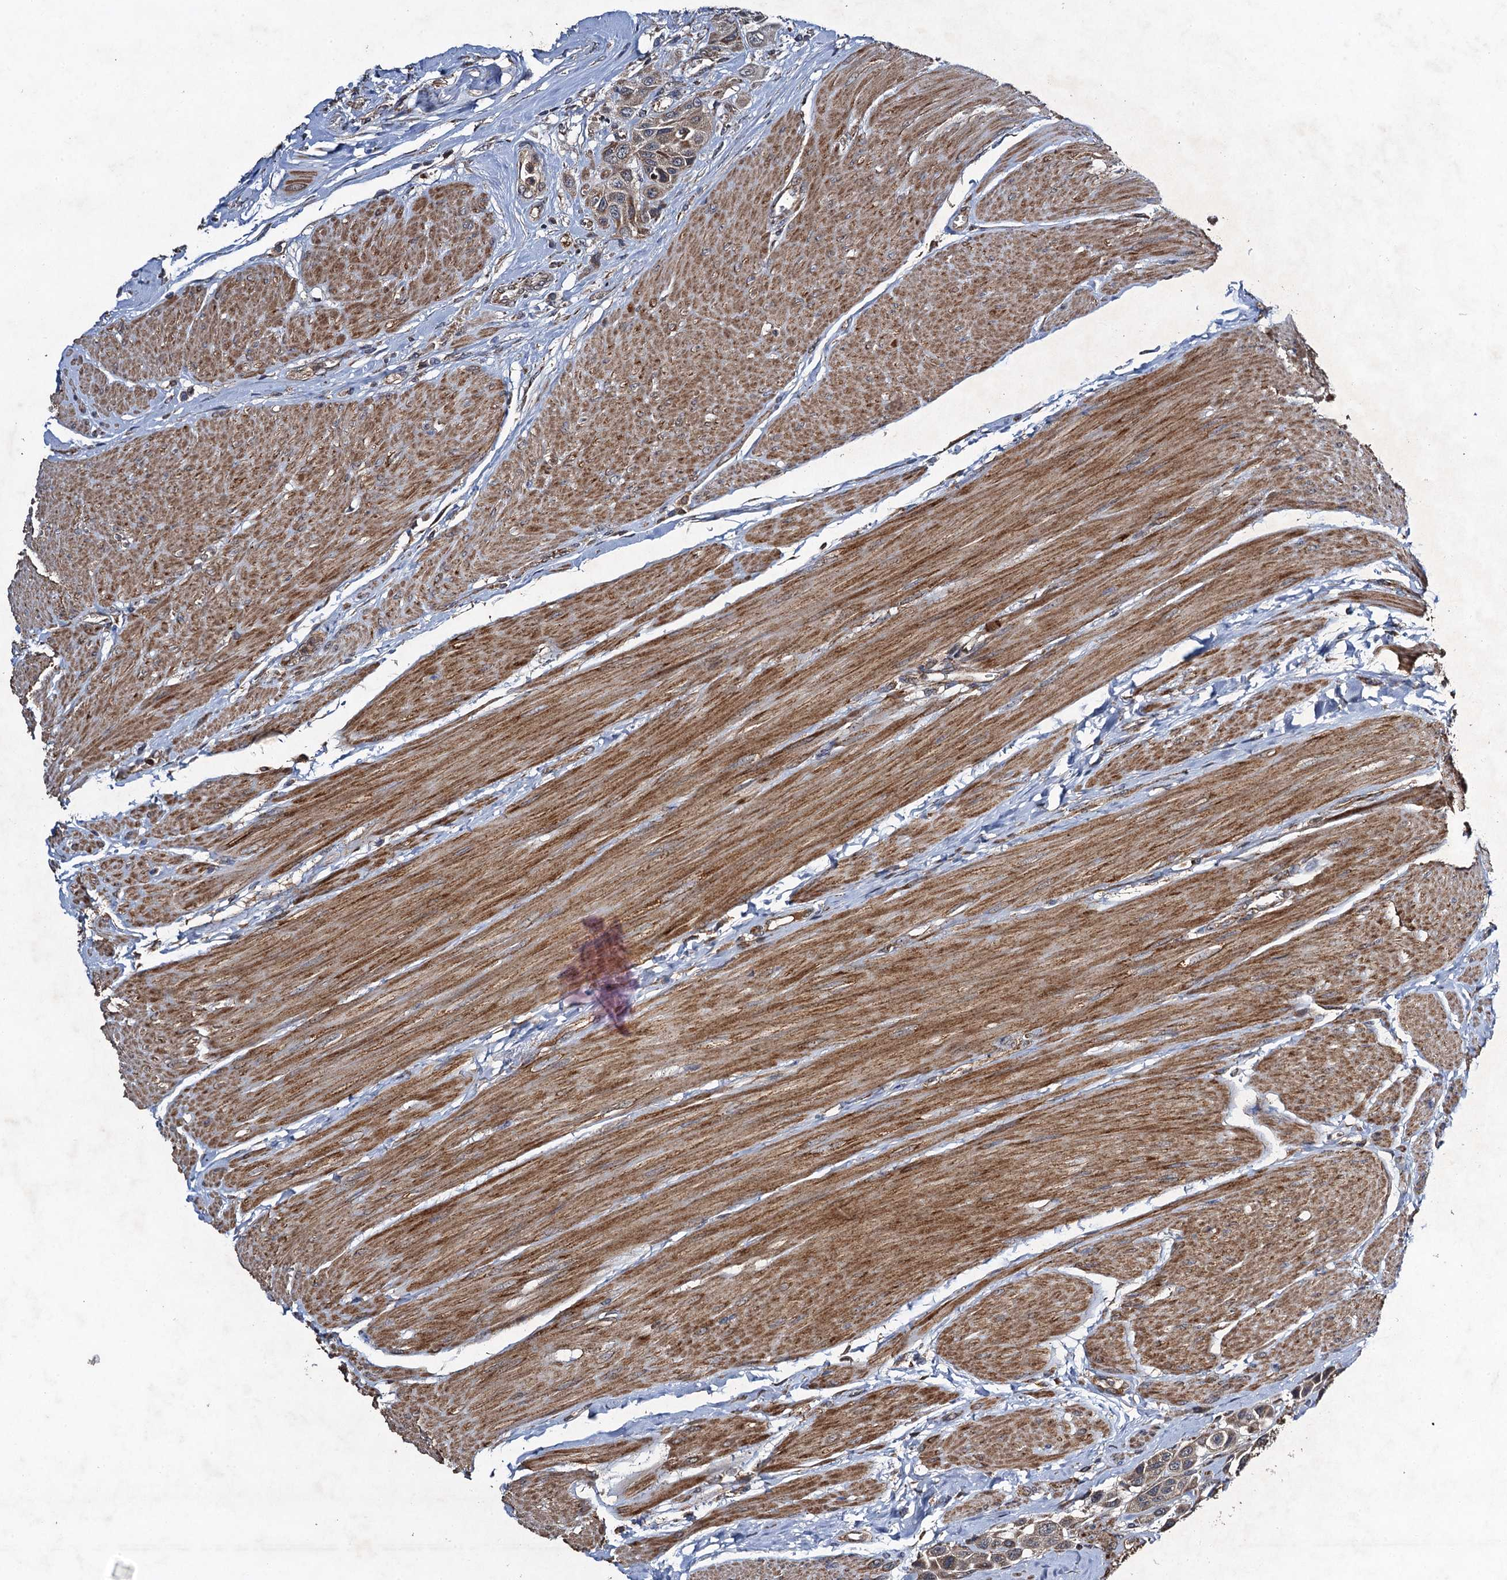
{"staining": {"intensity": "weak", "quantity": ">75%", "location": "cytoplasmic/membranous"}, "tissue": "urothelial cancer", "cell_type": "Tumor cells", "image_type": "cancer", "snomed": [{"axis": "morphology", "description": "Urothelial carcinoma, High grade"}, {"axis": "topography", "description": "Urinary bladder"}], "caption": "A low amount of weak cytoplasmic/membranous expression is present in about >75% of tumor cells in urothelial cancer tissue.", "gene": "NDUFA13", "patient": {"sex": "male", "age": 50}}